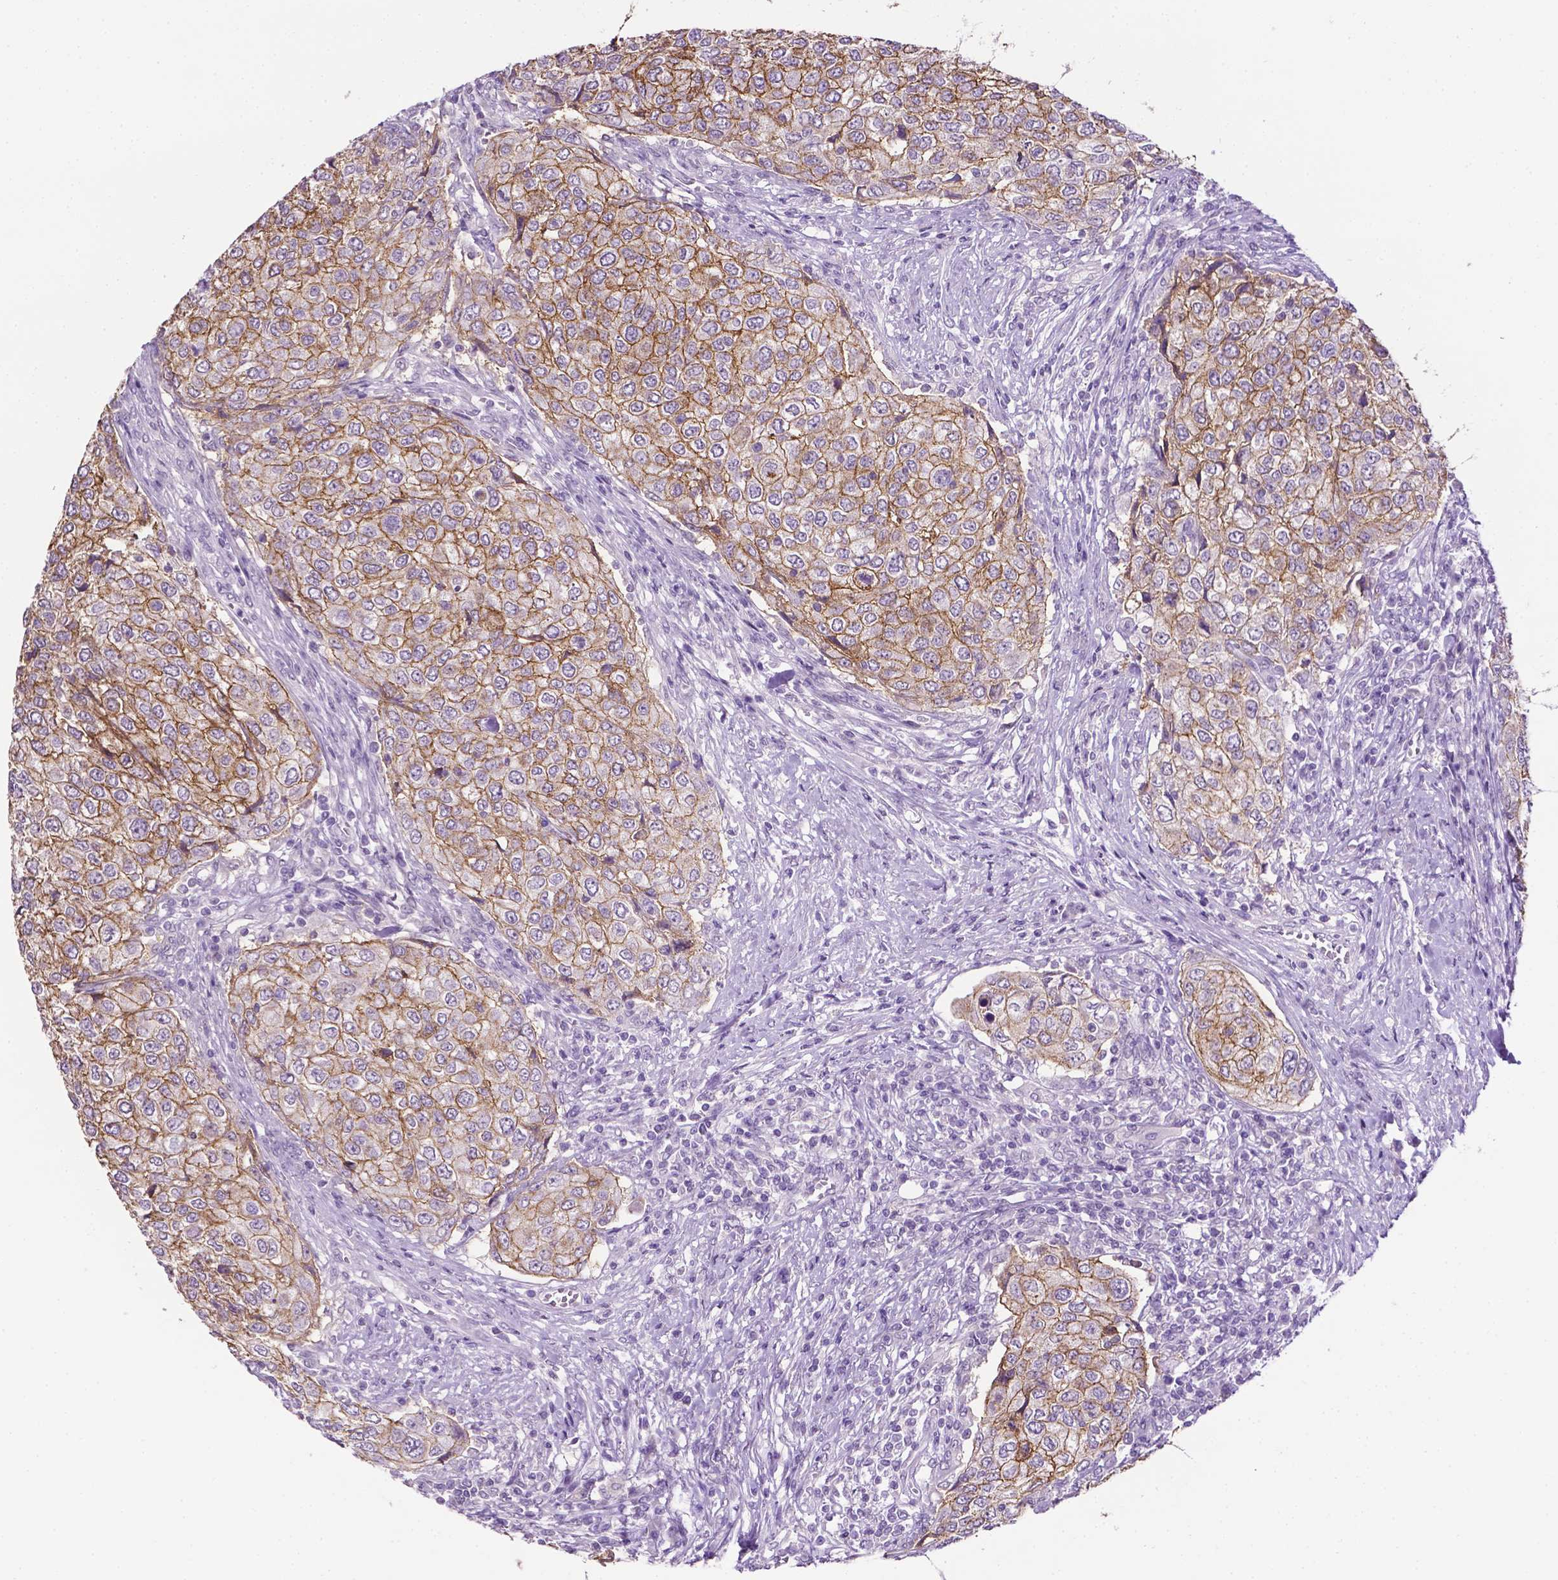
{"staining": {"intensity": "moderate", "quantity": "25%-75%", "location": "cytoplasmic/membranous"}, "tissue": "urothelial cancer", "cell_type": "Tumor cells", "image_type": "cancer", "snomed": [{"axis": "morphology", "description": "Urothelial carcinoma, High grade"}, {"axis": "topography", "description": "Urinary bladder"}], "caption": "Immunohistochemistry (IHC) of human high-grade urothelial carcinoma shows medium levels of moderate cytoplasmic/membranous staining in about 25%-75% of tumor cells.", "gene": "TACSTD2", "patient": {"sex": "female", "age": 78}}